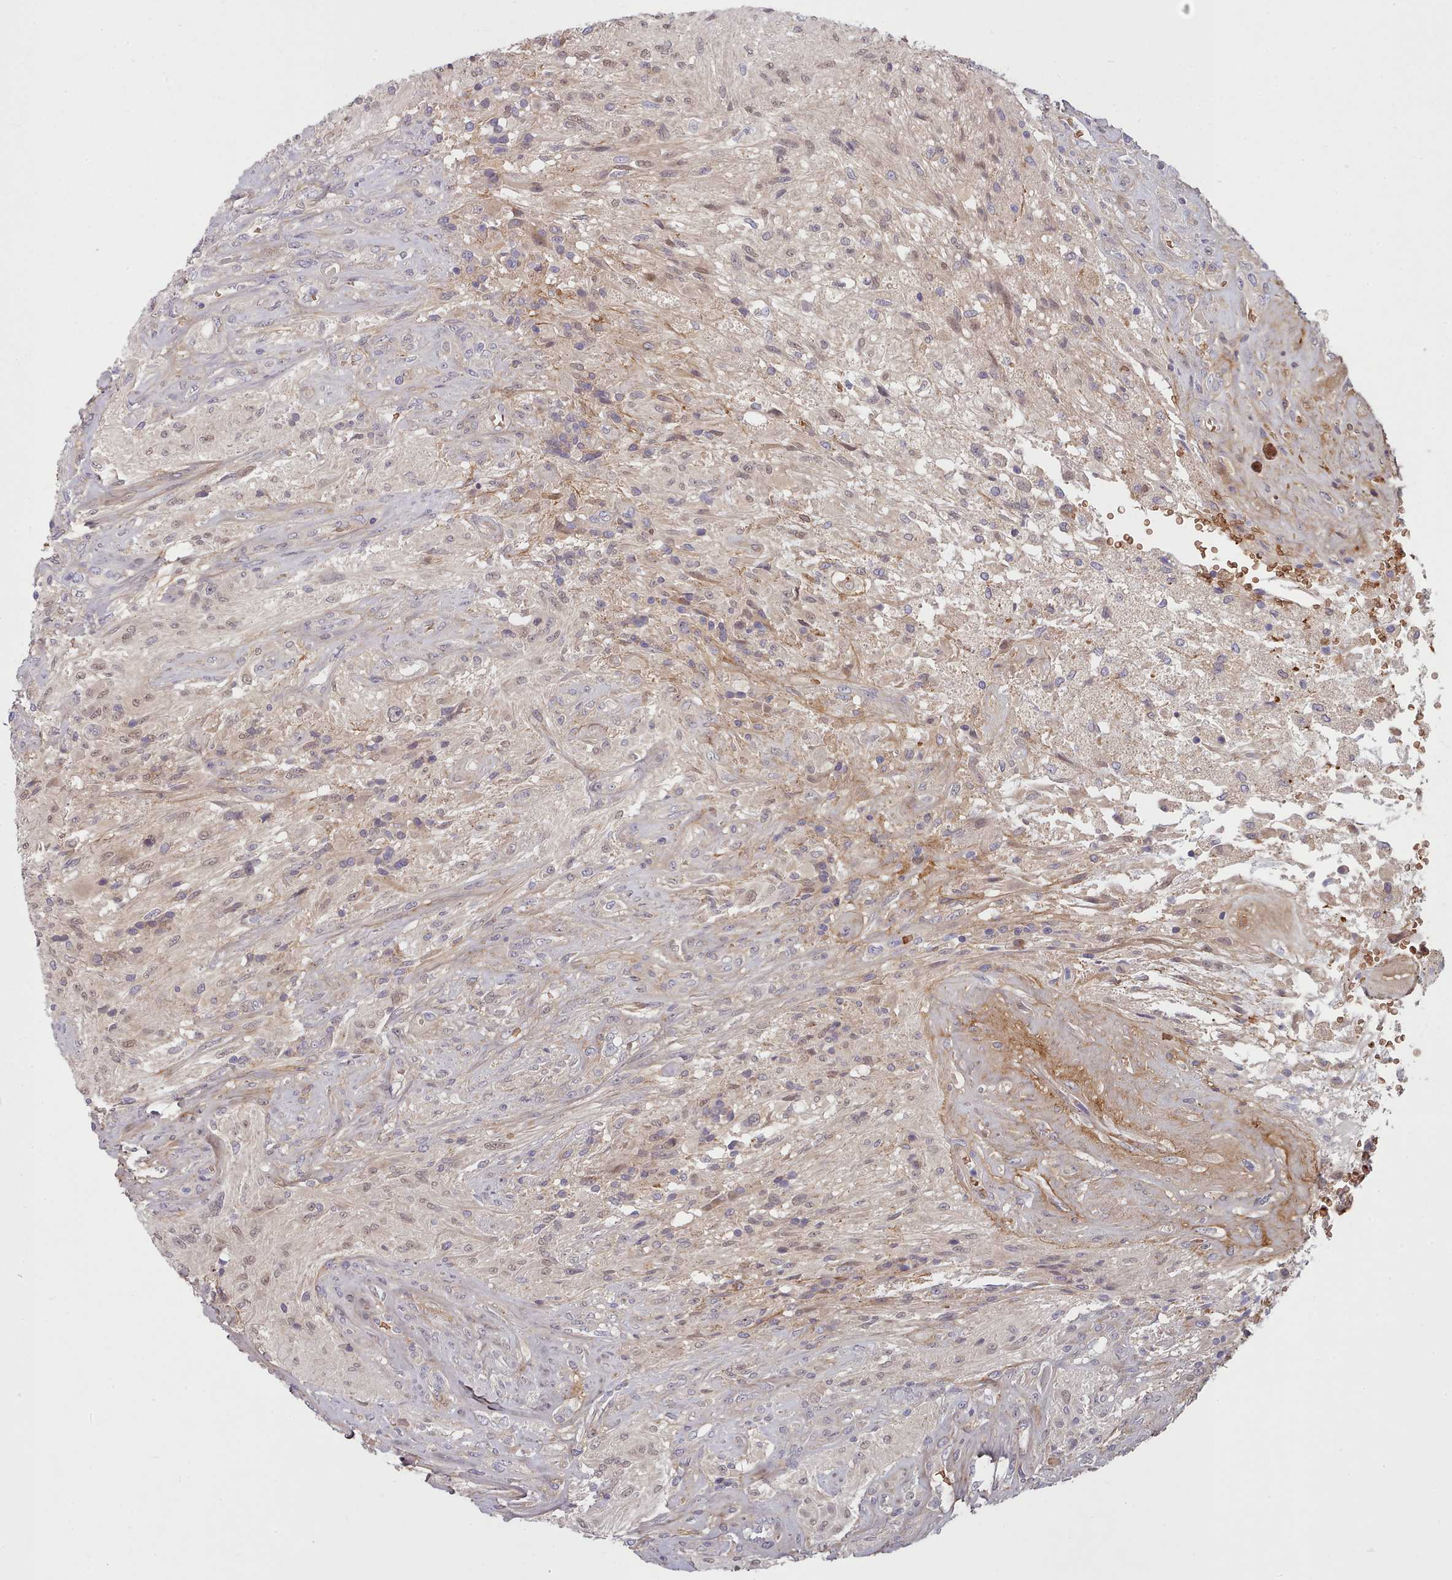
{"staining": {"intensity": "moderate", "quantity": "<25%", "location": "nuclear"}, "tissue": "glioma", "cell_type": "Tumor cells", "image_type": "cancer", "snomed": [{"axis": "morphology", "description": "Glioma, malignant, High grade"}, {"axis": "topography", "description": "Brain"}], "caption": "This photomicrograph demonstrates IHC staining of human glioma, with low moderate nuclear expression in about <25% of tumor cells.", "gene": "CLNS1A", "patient": {"sex": "male", "age": 56}}